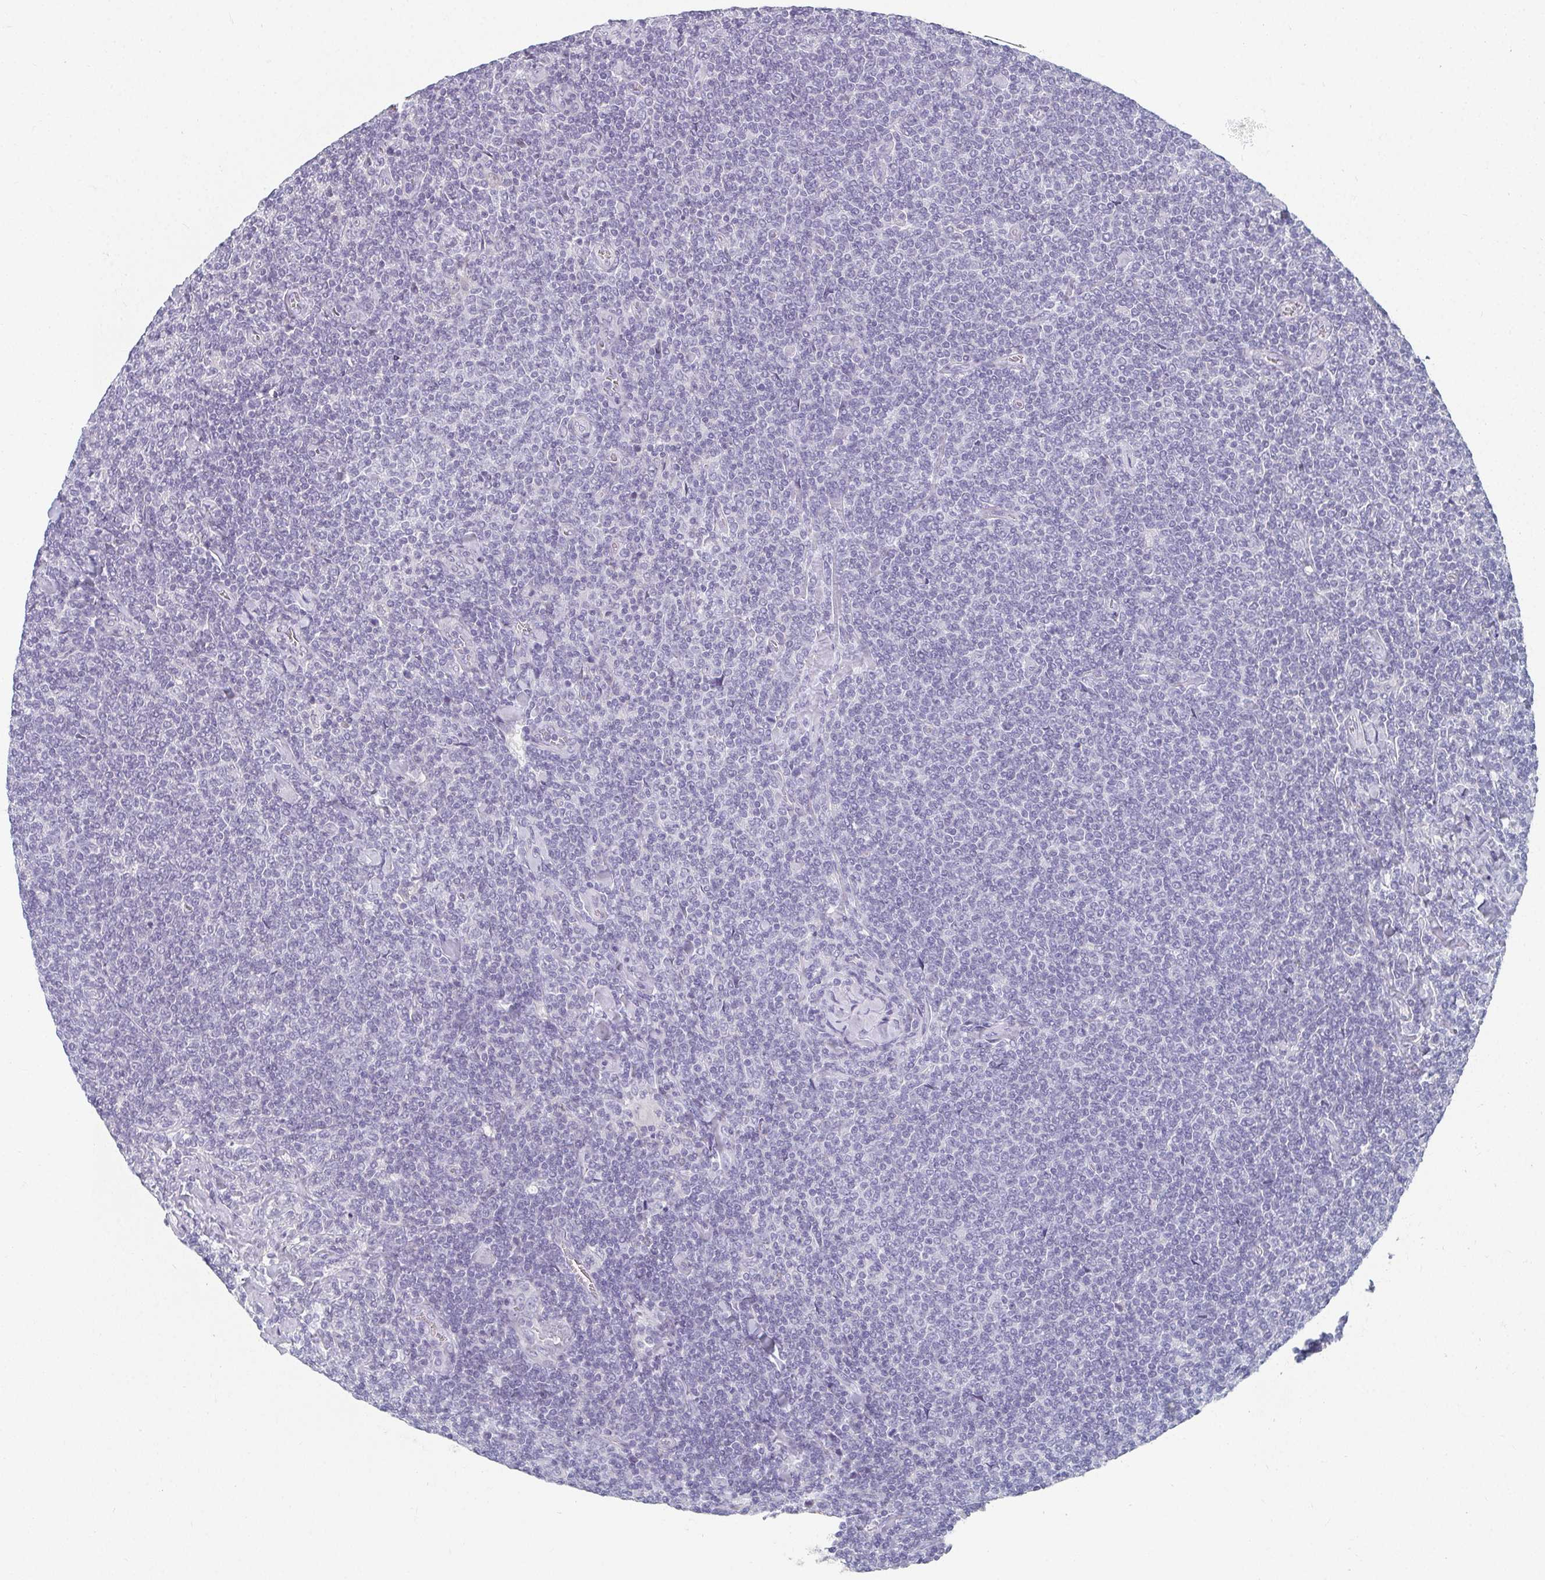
{"staining": {"intensity": "negative", "quantity": "none", "location": "none"}, "tissue": "lymphoma", "cell_type": "Tumor cells", "image_type": "cancer", "snomed": [{"axis": "morphology", "description": "Malignant lymphoma, non-Hodgkin's type, Low grade"}, {"axis": "topography", "description": "Lymph node"}], "caption": "IHC image of human lymphoma stained for a protein (brown), which shows no positivity in tumor cells.", "gene": "CAMKV", "patient": {"sex": "male", "age": 52}}